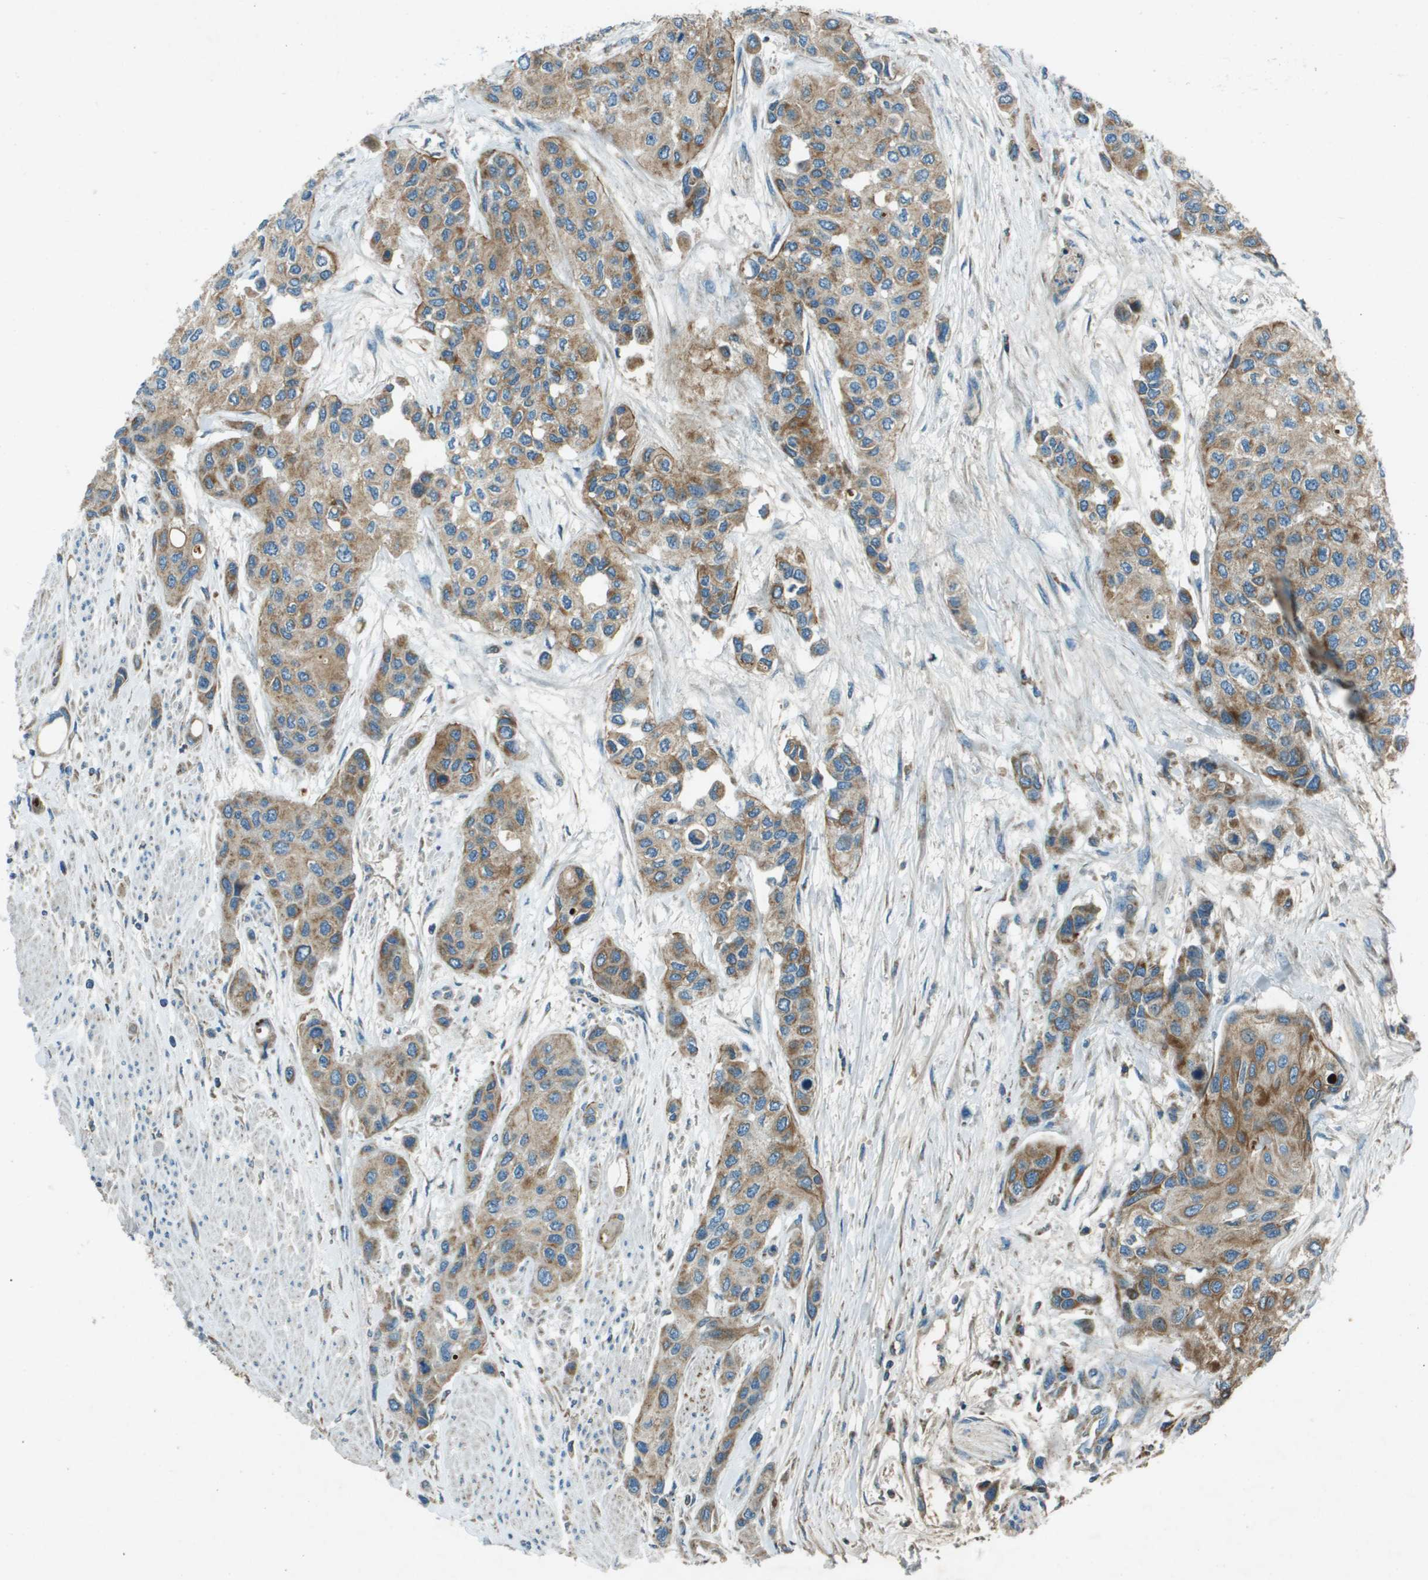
{"staining": {"intensity": "moderate", "quantity": ">75%", "location": "cytoplasmic/membranous"}, "tissue": "urothelial cancer", "cell_type": "Tumor cells", "image_type": "cancer", "snomed": [{"axis": "morphology", "description": "Urothelial carcinoma, High grade"}, {"axis": "topography", "description": "Urinary bladder"}], "caption": "Brown immunohistochemical staining in human urothelial carcinoma (high-grade) reveals moderate cytoplasmic/membranous positivity in approximately >75% of tumor cells. The staining was performed using DAB (3,3'-diaminobenzidine), with brown indicating positive protein expression. Nuclei are stained blue with hematoxylin.", "gene": "MIGA1", "patient": {"sex": "female", "age": 56}}